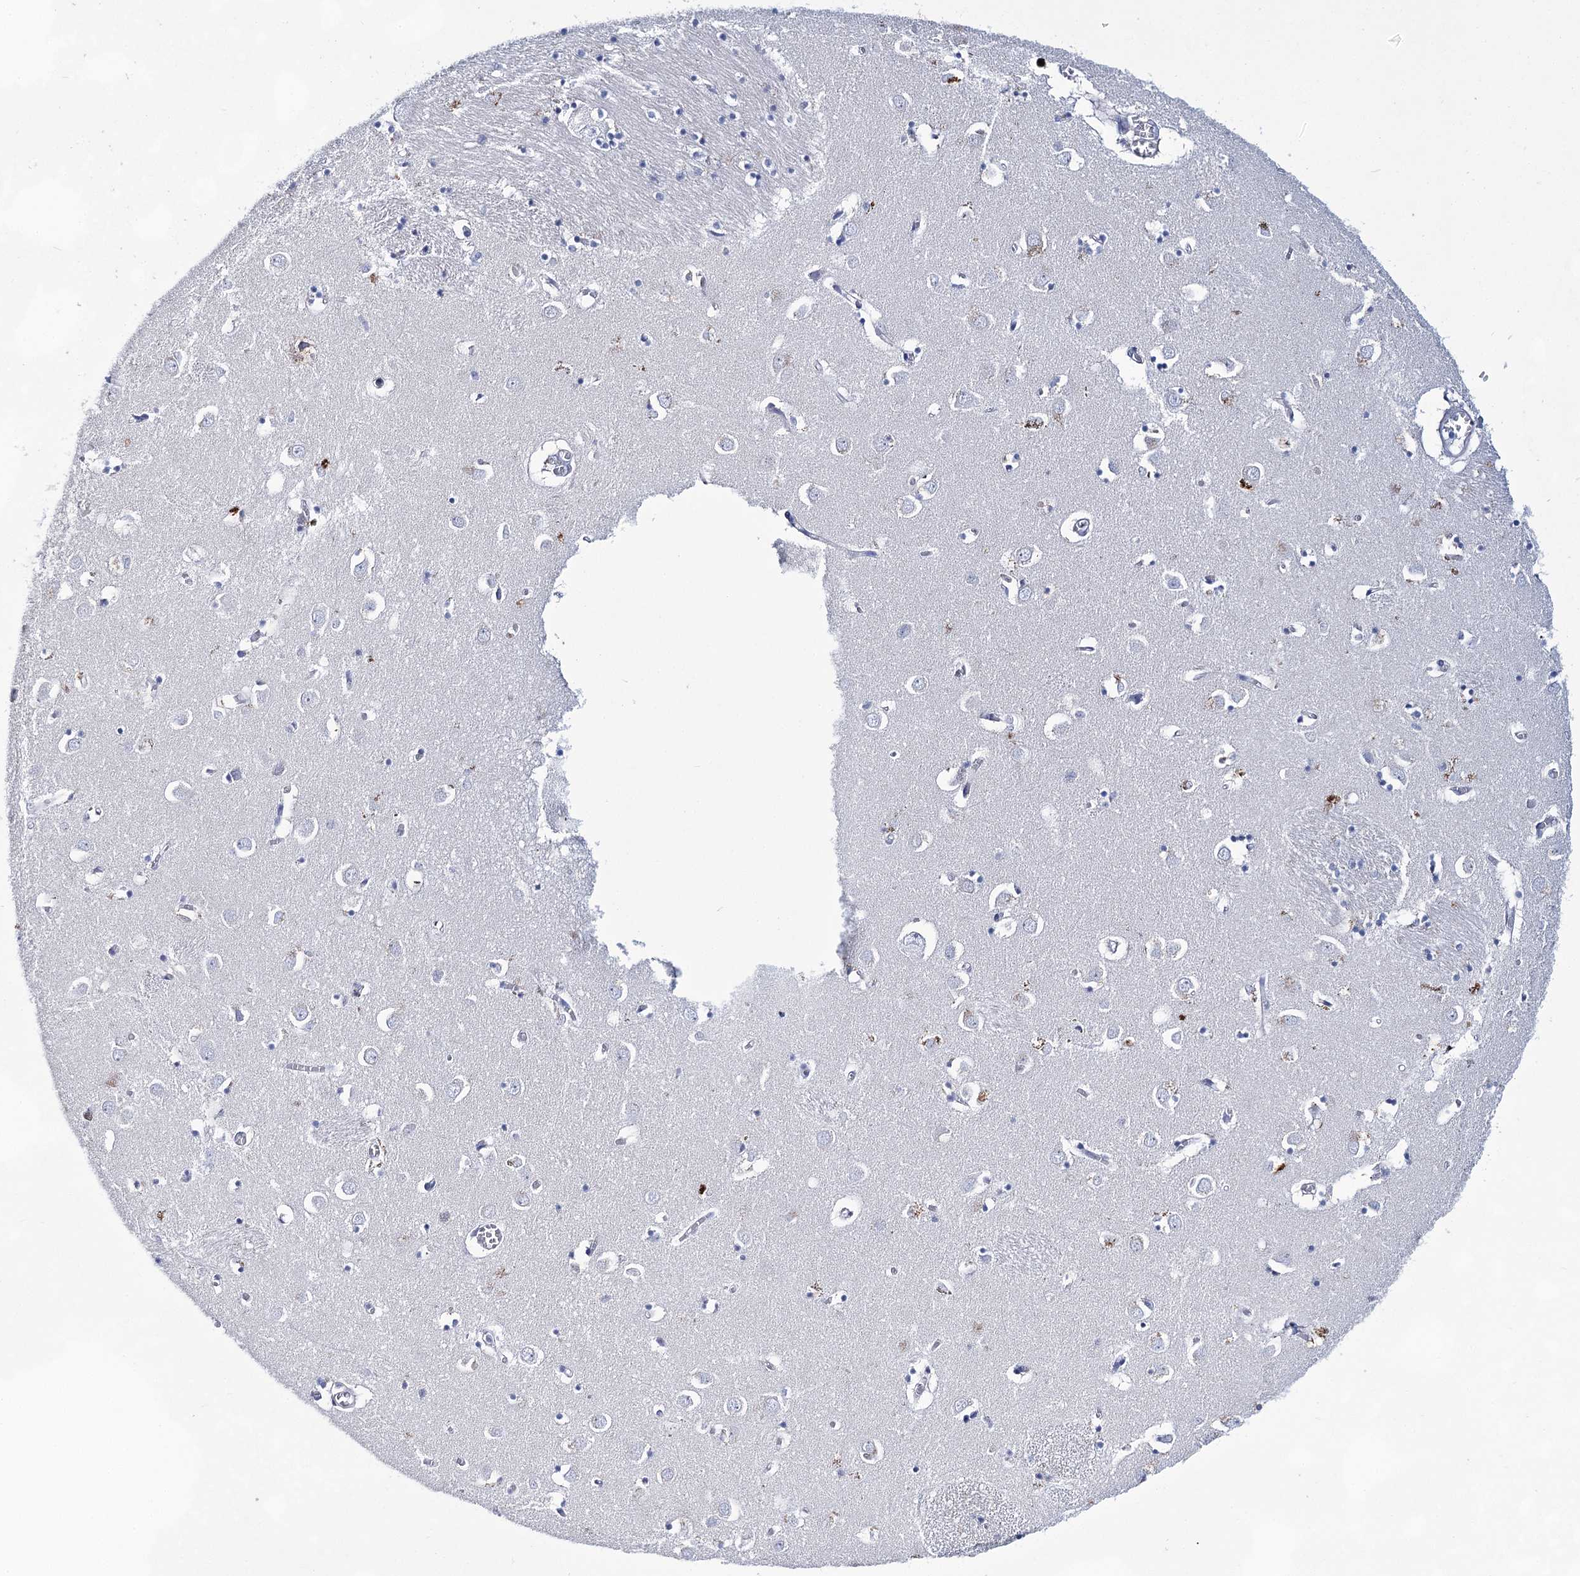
{"staining": {"intensity": "negative", "quantity": "none", "location": "none"}, "tissue": "caudate", "cell_type": "Glial cells", "image_type": "normal", "snomed": [{"axis": "morphology", "description": "Normal tissue, NOS"}, {"axis": "topography", "description": "Lateral ventricle wall"}], "caption": "Unremarkable caudate was stained to show a protein in brown. There is no significant expression in glial cells.", "gene": "UGDH", "patient": {"sex": "male", "age": 70}}